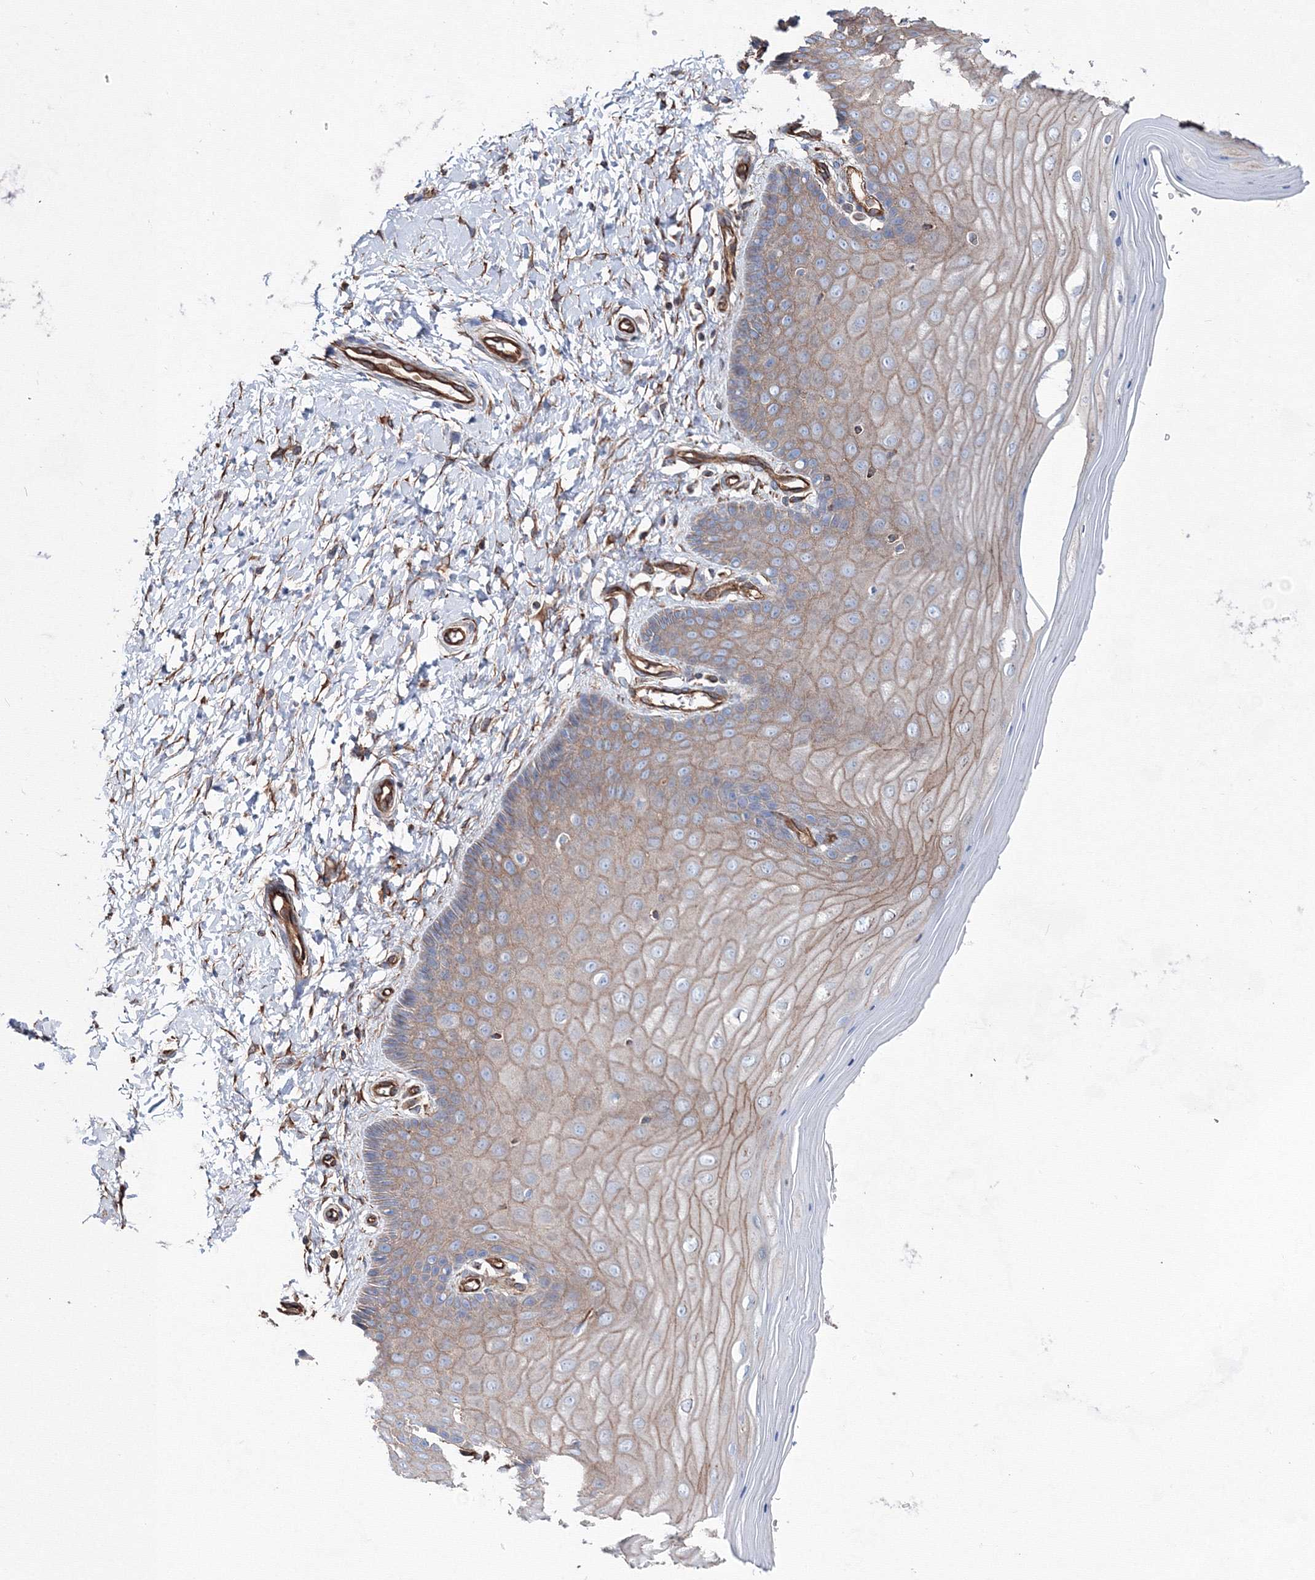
{"staining": {"intensity": "moderate", "quantity": "25%-75%", "location": "cytoplasmic/membranous"}, "tissue": "cervix", "cell_type": "Glandular cells", "image_type": "normal", "snomed": [{"axis": "morphology", "description": "Normal tissue, NOS"}, {"axis": "topography", "description": "Cervix"}], "caption": "Immunohistochemical staining of unremarkable human cervix shows medium levels of moderate cytoplasmic/membranous expression in approximately 25%-75% of glandular cells. (IHC, brightfield microscopy, high magnification).", "gene": "ANKRD37", "patient": {"sex": "female", "age": 55}}